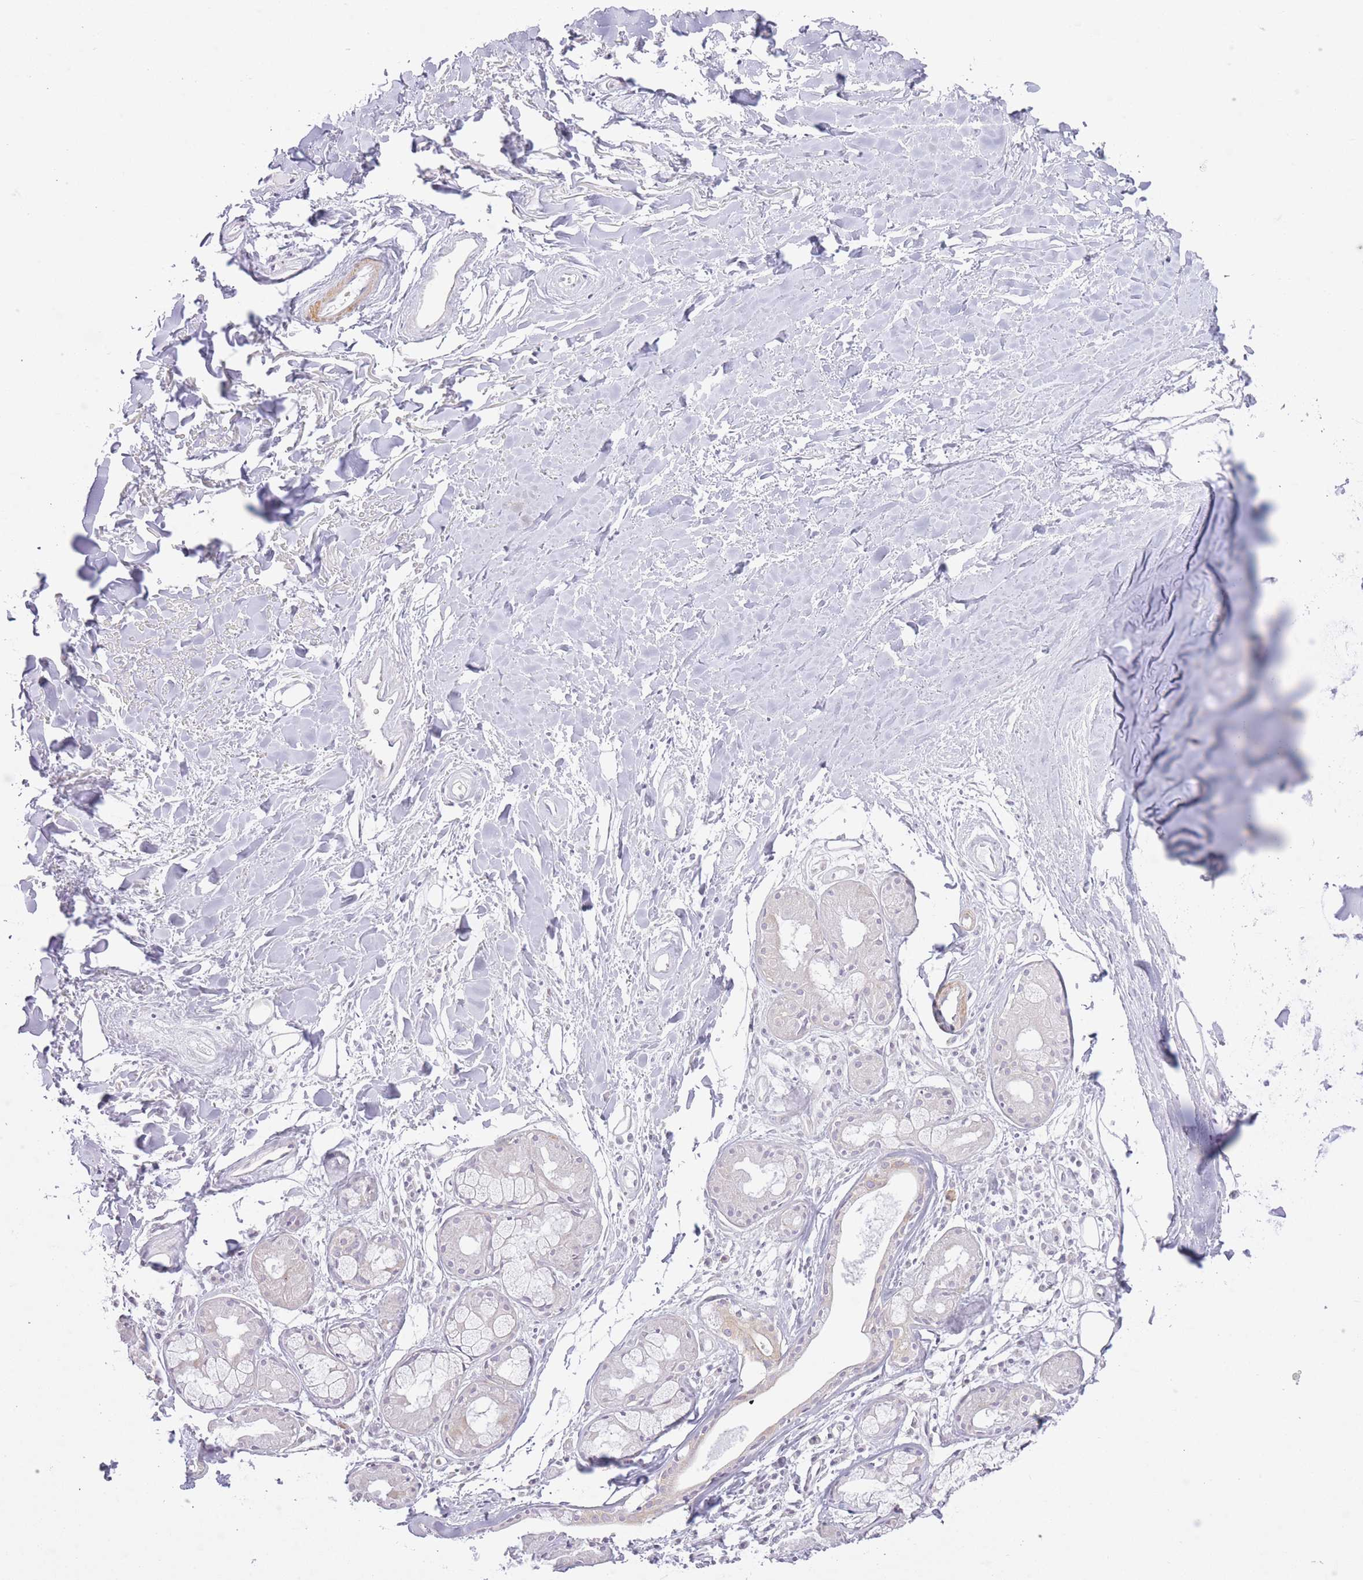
{"staining": {"intensity": "negative", "quantity": "none", "location": "none"}, "tissue": "adipose tissue", "cell_type": "Adipocytes", "image_type": "normal", "snomed": [{"axis": "morphology", "description": "Normal tissue, NOS"}, {"axis": "topography", "description": "Cartilage tissue"}], "caption": "Adipocytes are negative for protein expression in benign human adipose tissue. The staining was performed using DAB to visualize the protein expression in brown, while the nuclei were stained in blue with hematoxylin (Magnification: 20x).", "gene": "REV1", "patient": {"sex": "male", "age": 57}}